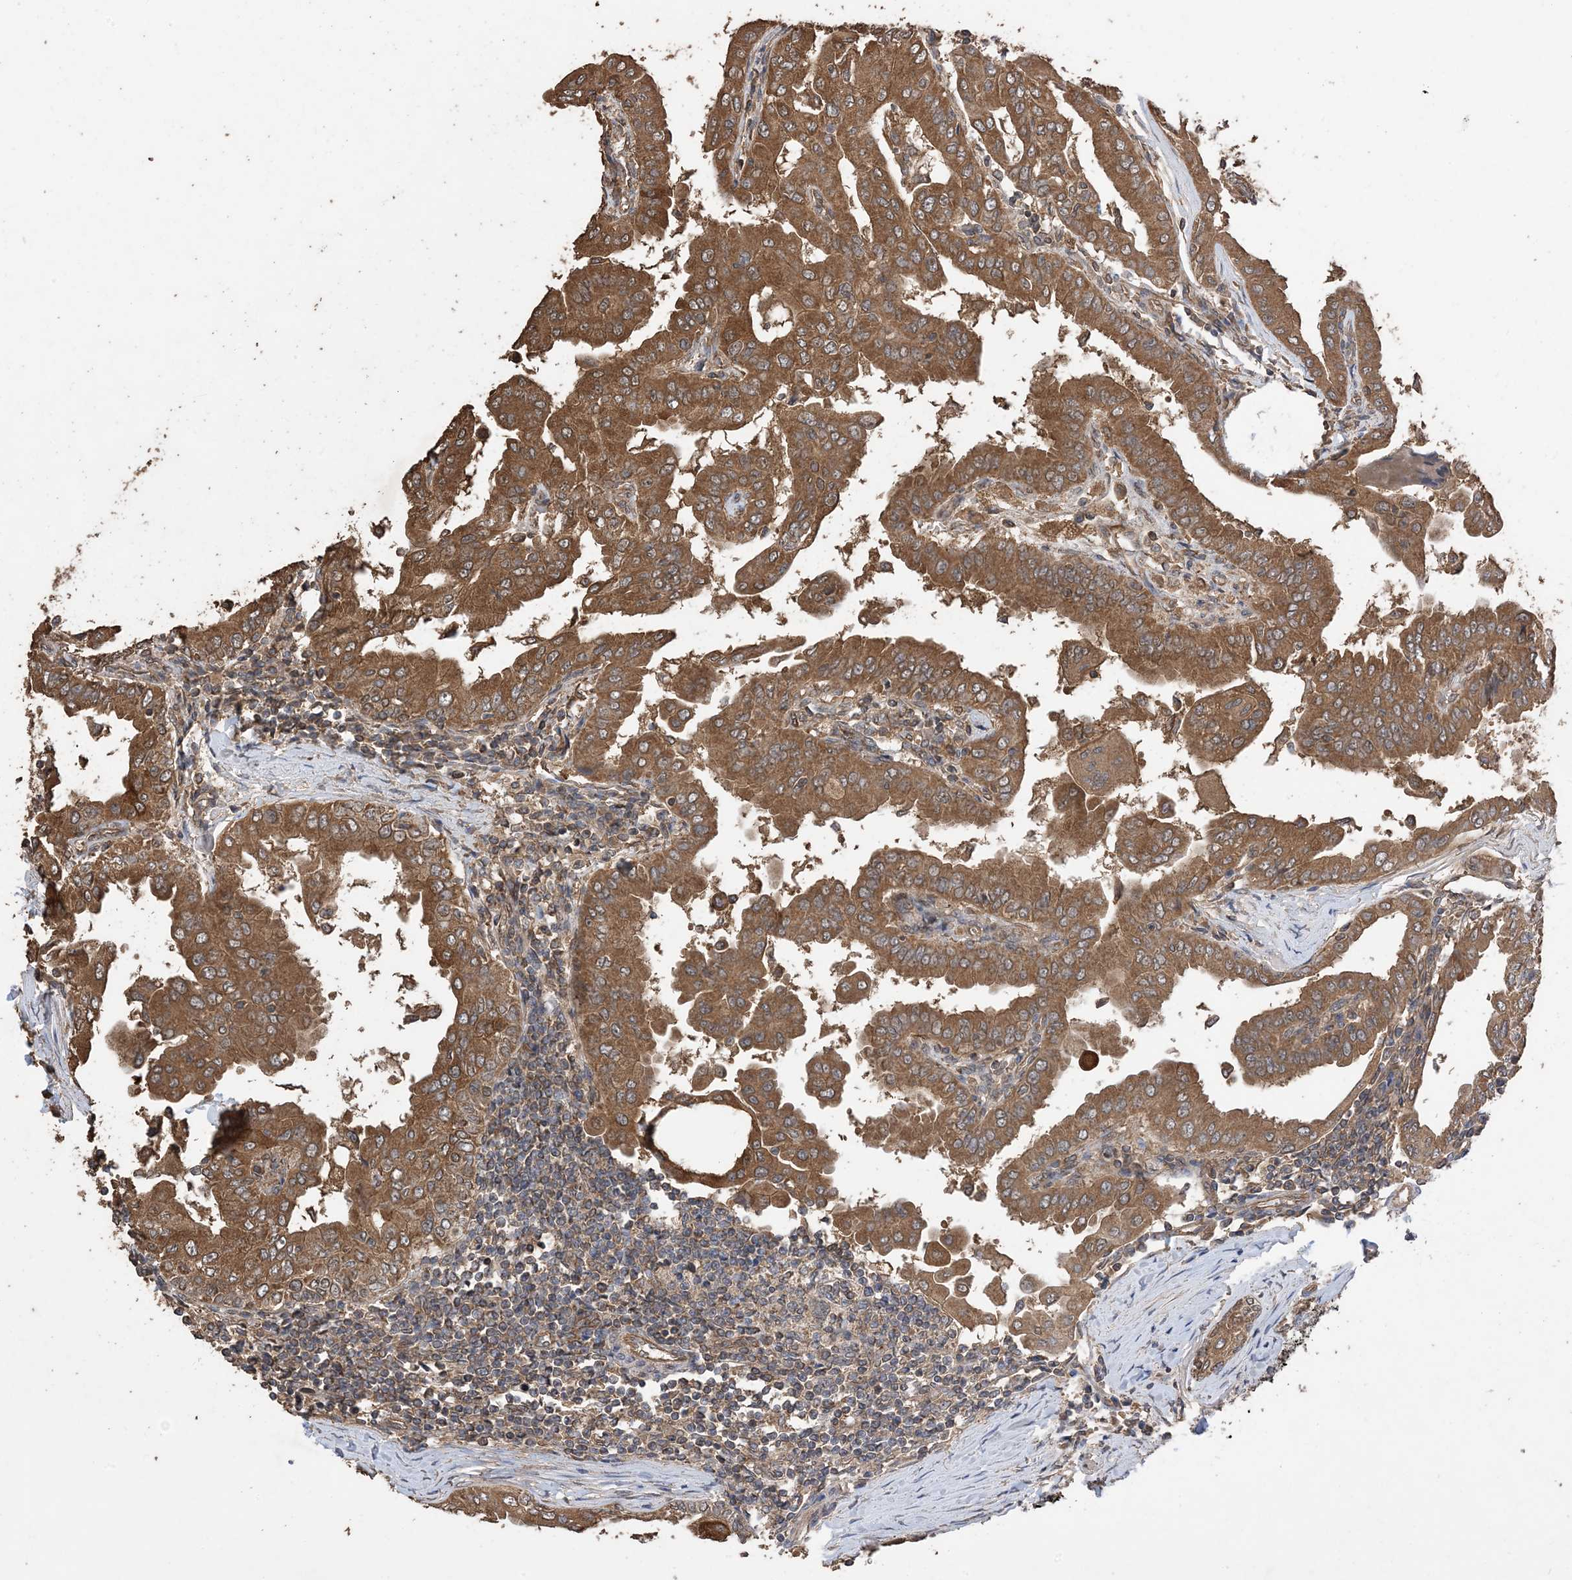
{"staining": {"intensity": "moderate", "quantity": ">75%", "location": "cytoplasmic/membranous"}, "tissue": "thyroid cancer", "cell_type": "Tumor cells", "image_type": "cancer", "snomed": [{"axis": "morphology", "description": "Papillary adenocarcinoma, NOS"}, {"axis": "topography", "description": "Thyroid gland"}], "caption": "Human thyroid papillary adenocarcinoma stained for a protein (brown) displays moderate cytoplasmic/membranous positive positivity in approximately >75% of tumor cells.", "gene": "ZKSCAN5", "patient": {"sex": "male", "age": 33}}